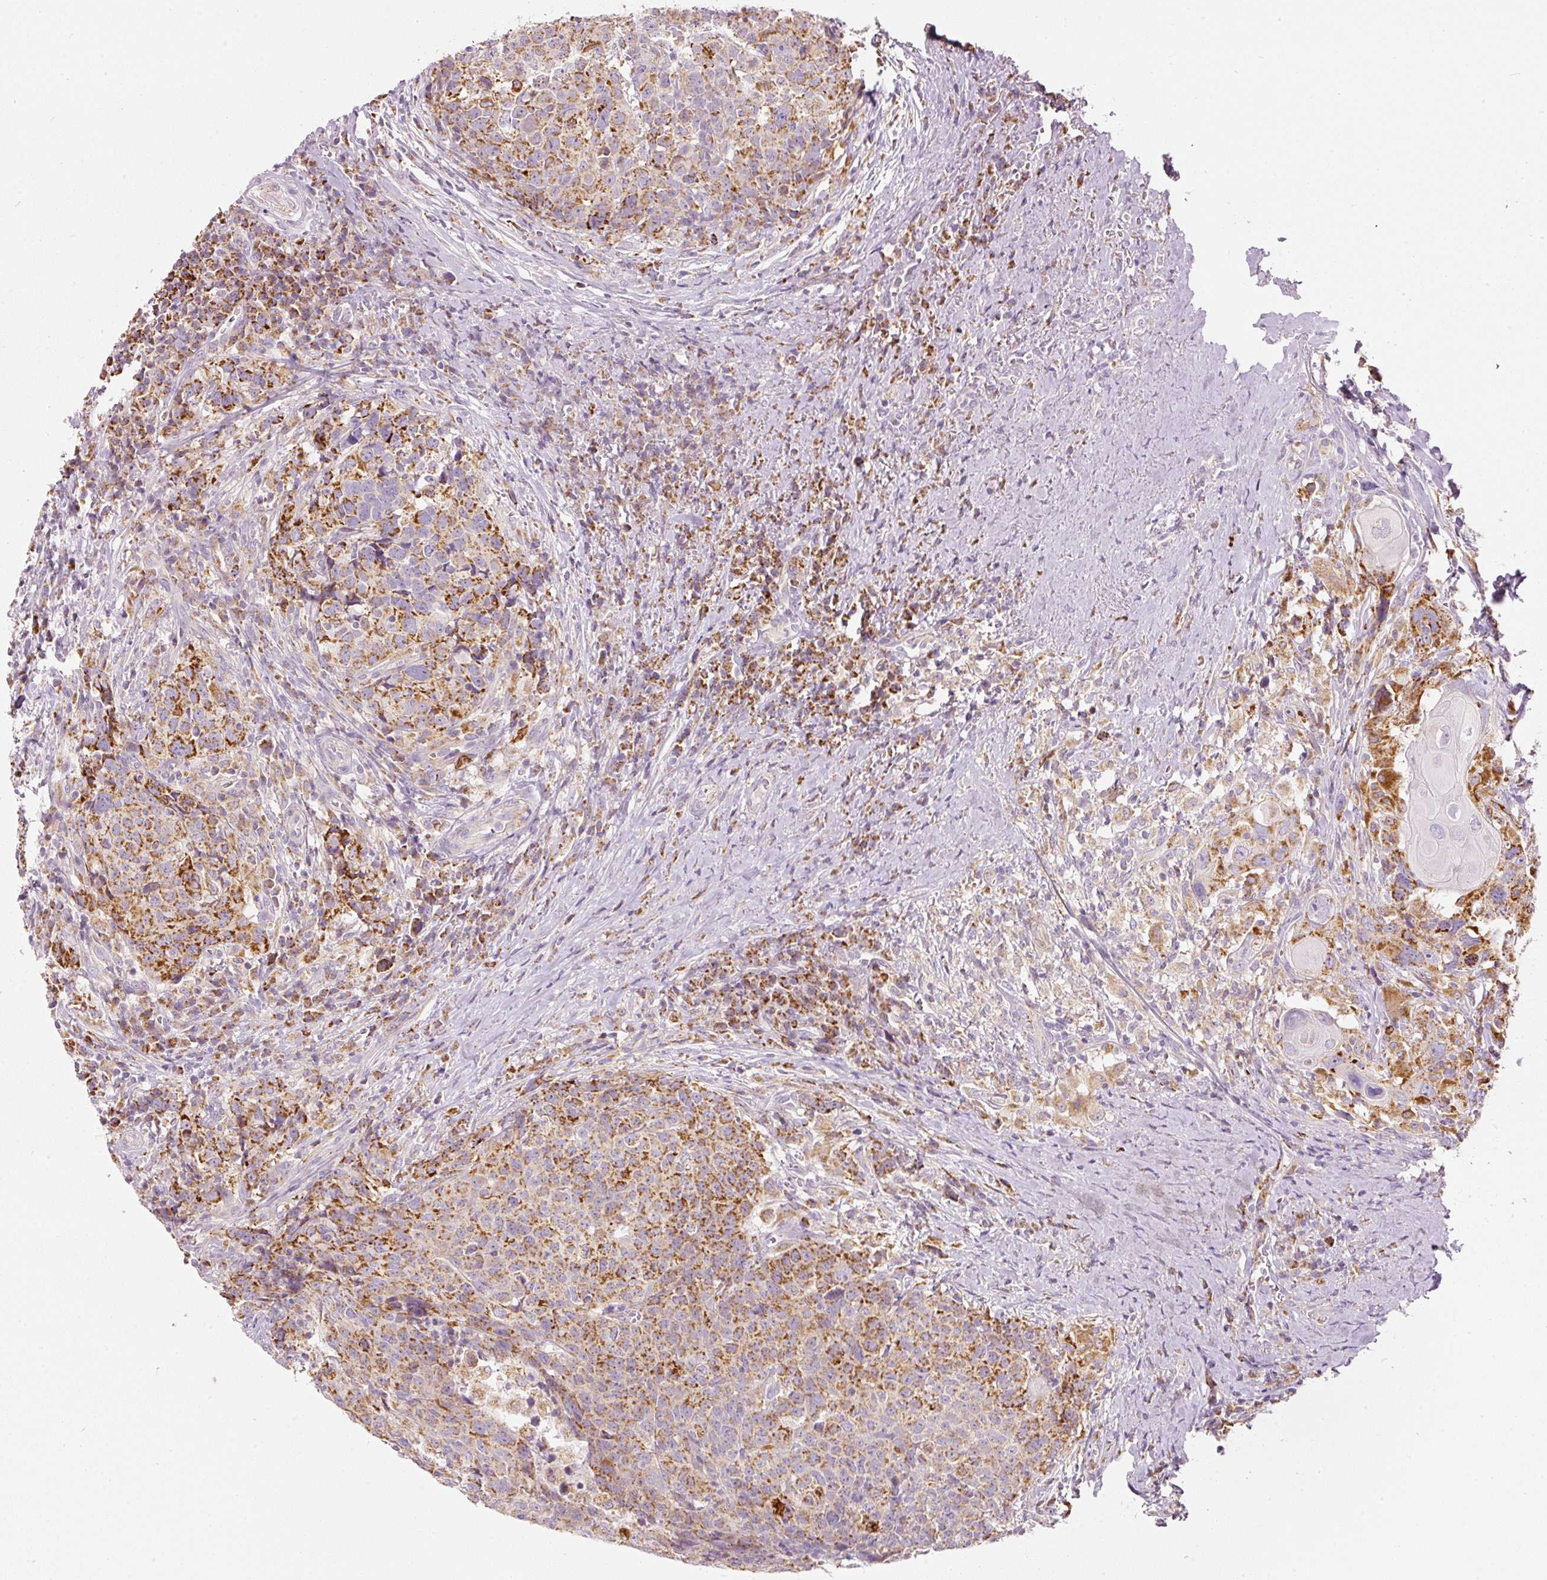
{"staining": {"intensity": "strong", "quantity": ">75%", "location": "cytoplasmic/membranous"}, "tissue": "head and neck cancer", "cell_type": "Tumor cells", "image_type": "cancer", "snomed": [{"axis": "morphology", "description": "Squamous cell carcinoma, NOS"}, {"axis": "topography", "description": "Head-Neck"}], "caption": "The histopathology image exhibits immunohistochemical staining of head and neck cancer (squamous cell carcinoma). There is strong cytoplasmic/membranous staining is appreciated in about >75% of tumor cells.", "gene": "MTHFD2", "patient": {"sex": "male", "age": 66}}